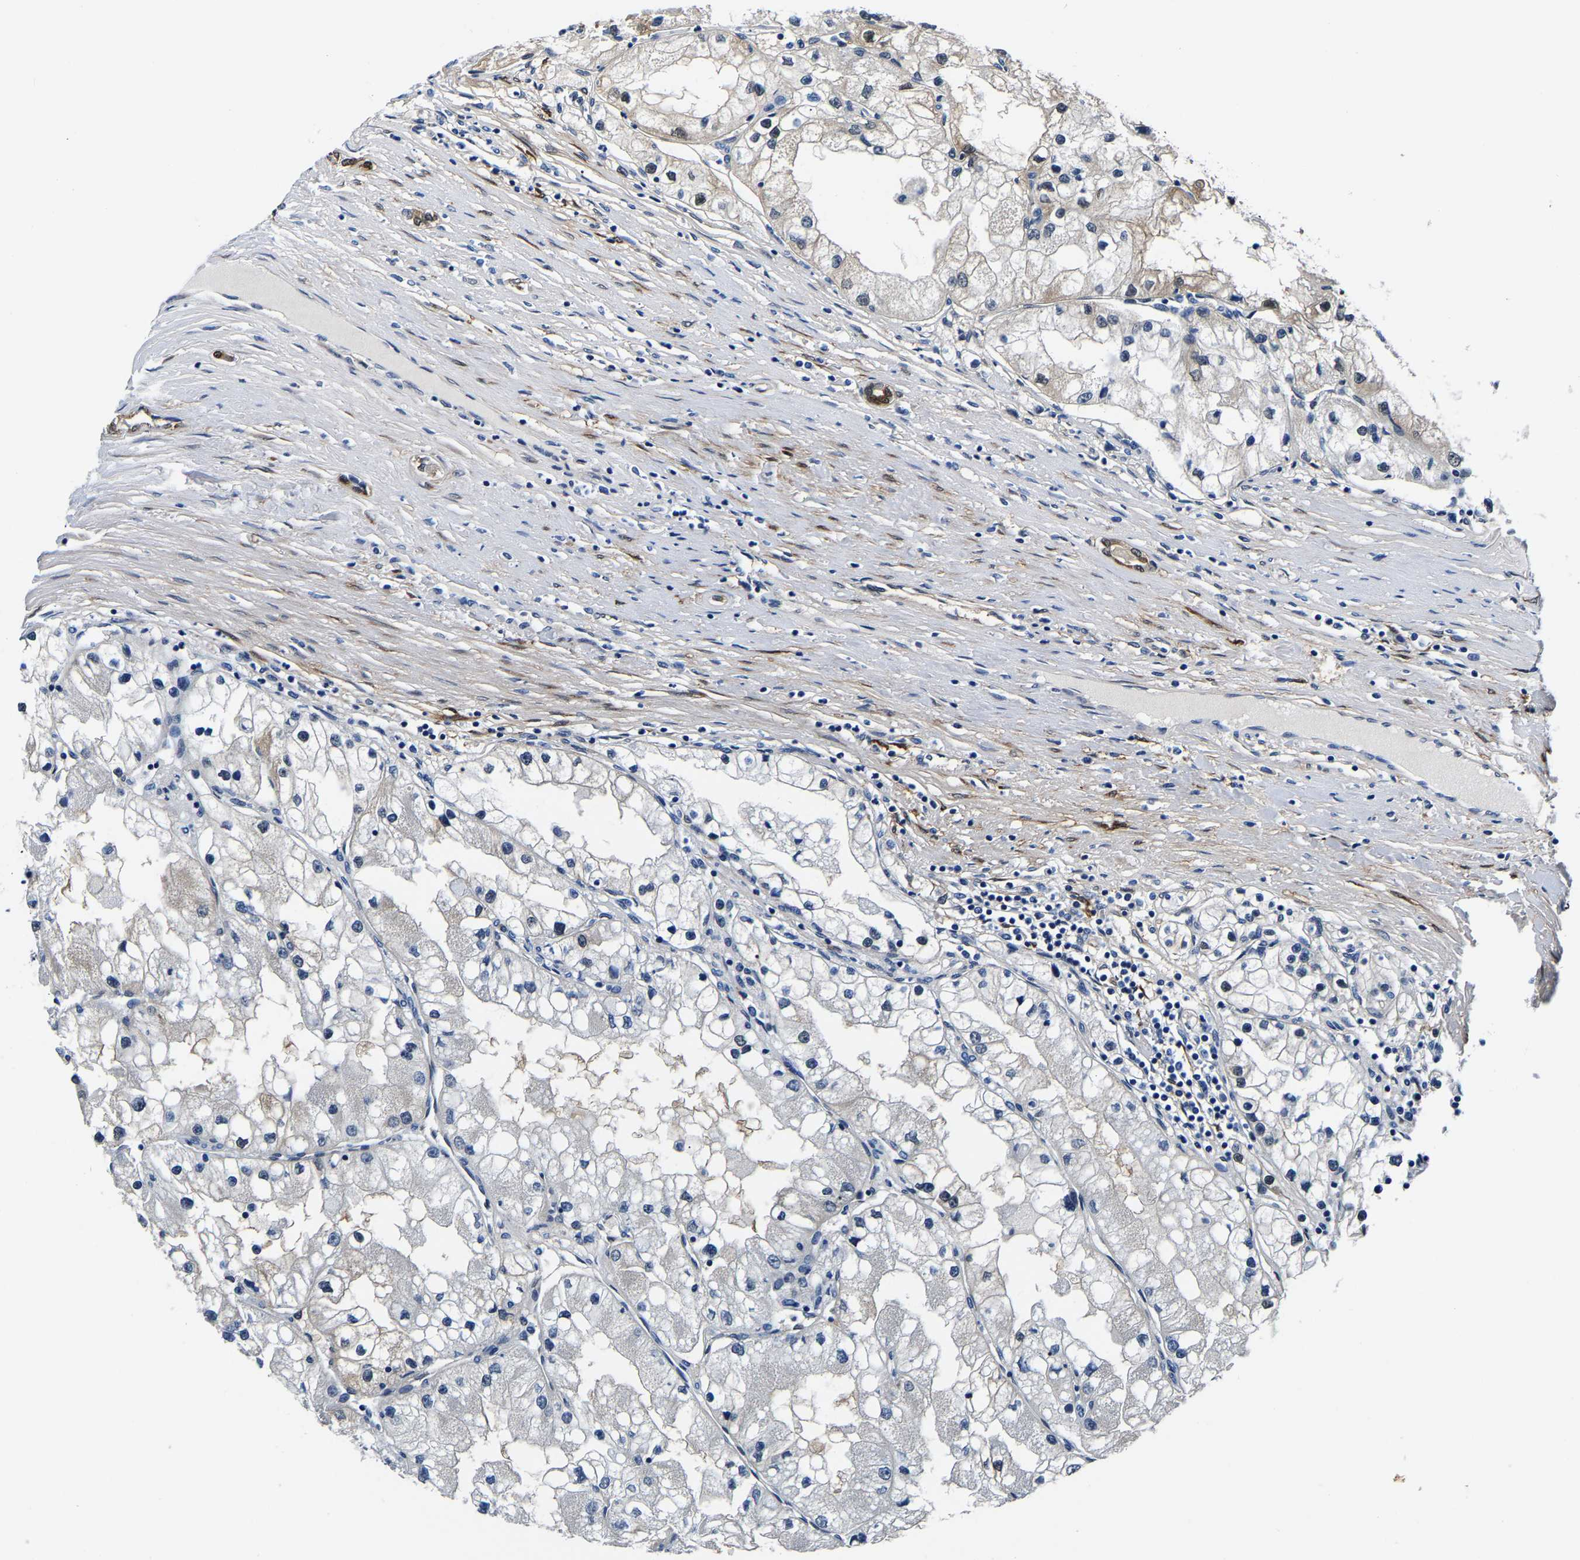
{"staining": {"intensity": "negative", "quantity": "none", "location": "none"}, "tissue": "renal cancer", "cell_type": "Tumor cells", "image_type": "cancer", "snomed": [{"axis": "morphology", "description": "Adenocarcinoma, NOS"}, {"axis": "topography", "description": "Kidney"}], "caption": "The histopathology image displays no staining of tumor cells in renal adenocarcinoma.", "gene": "S100A13", "patient": {"sex": "male", "age": 68}}